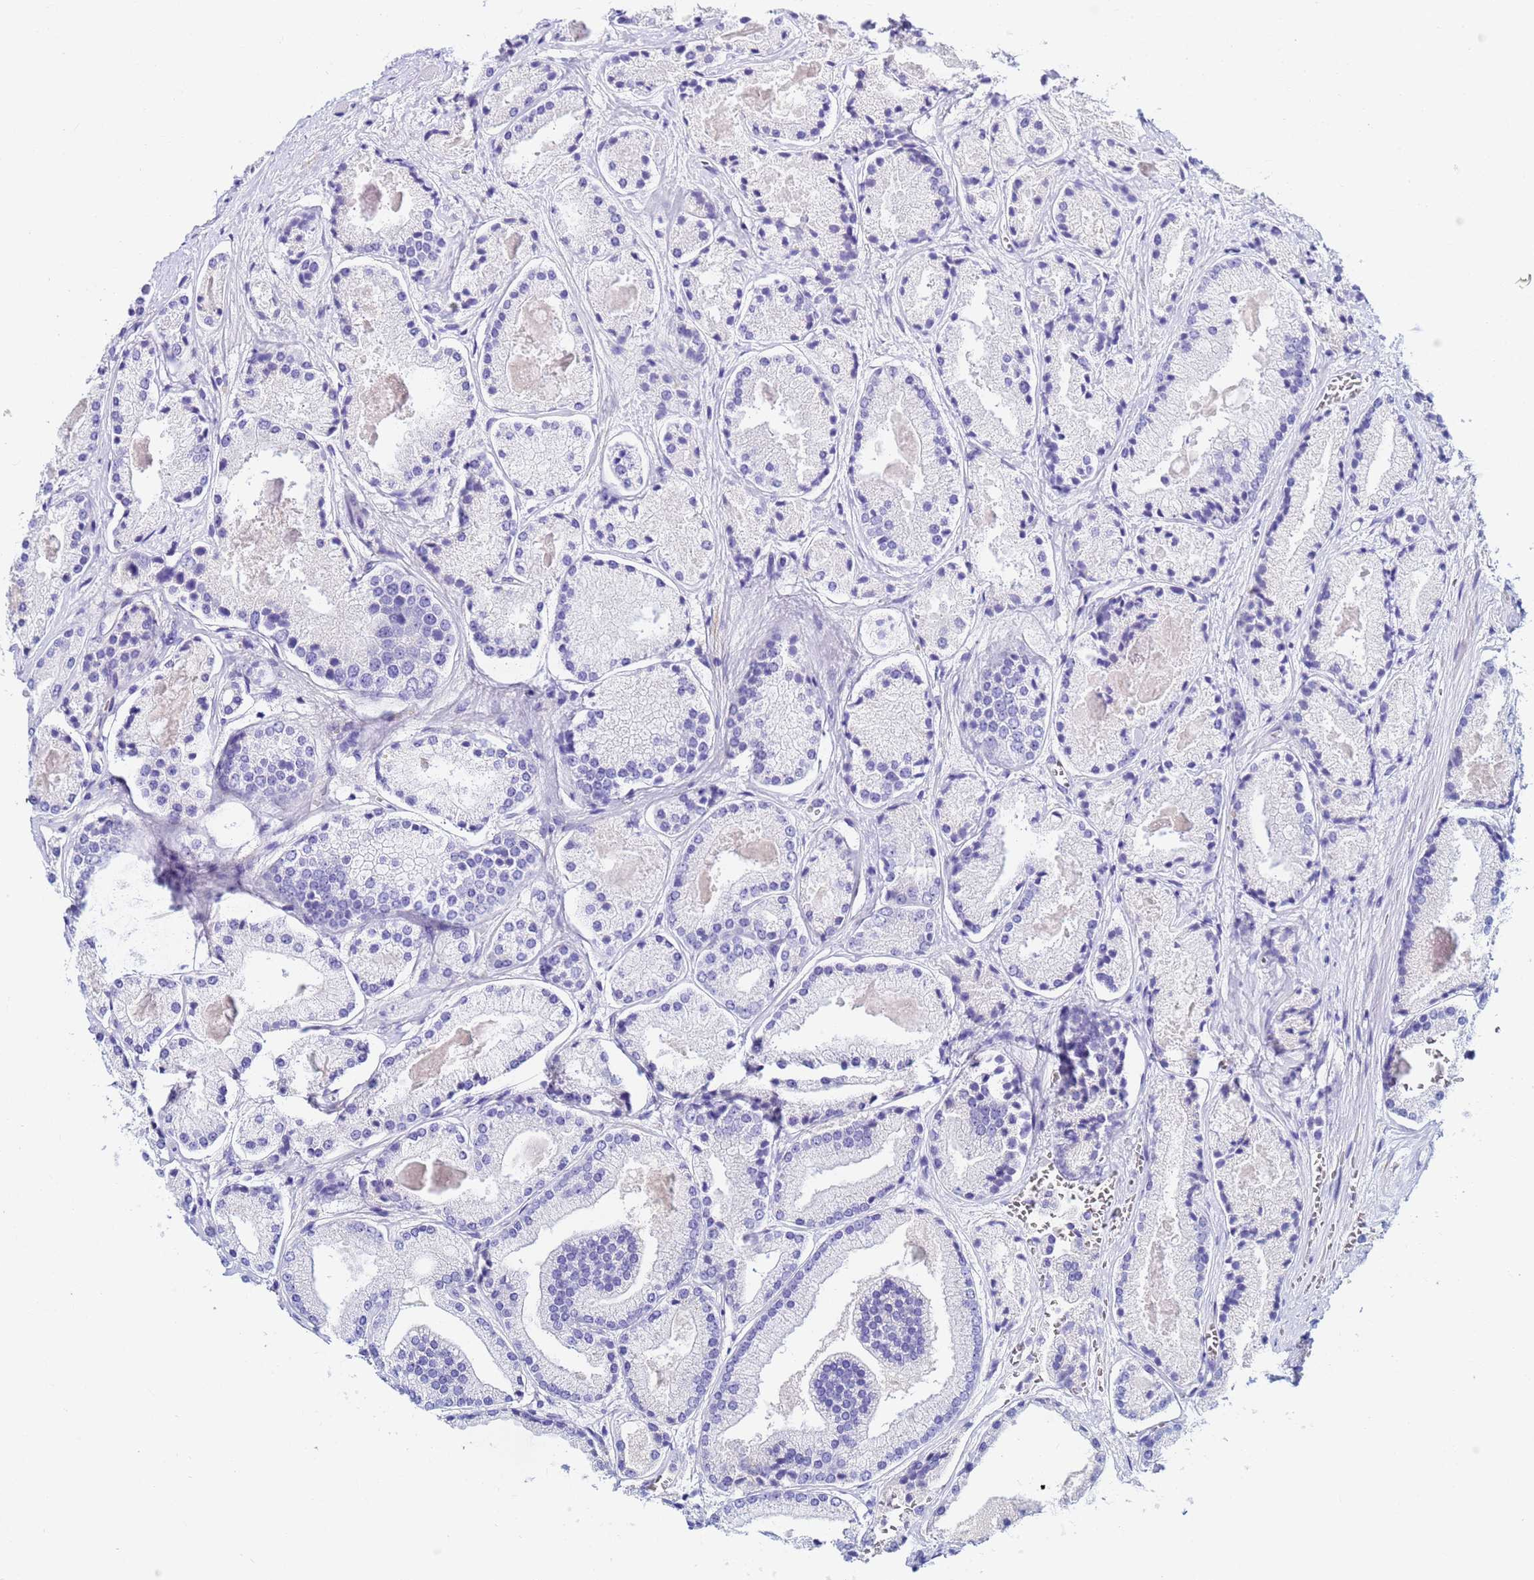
{"staining": {"intensity": "negative", "quantity": "none", "location": "none"}, "tissue": "prostate cancer", "cell_type": "Tumor cells", "image_type": "cancer", "snomed": [{"axis": "morphology", "description": "Adenocarcinoma, High grade"}, {"axis": "topography", "description": "Prostate"}], "caption": "Immunohistochemistry of human prostate cancer displays no staining in tumor cells.", "gene": "JRKL", "patient": {"sex": "male", "age": 67}}